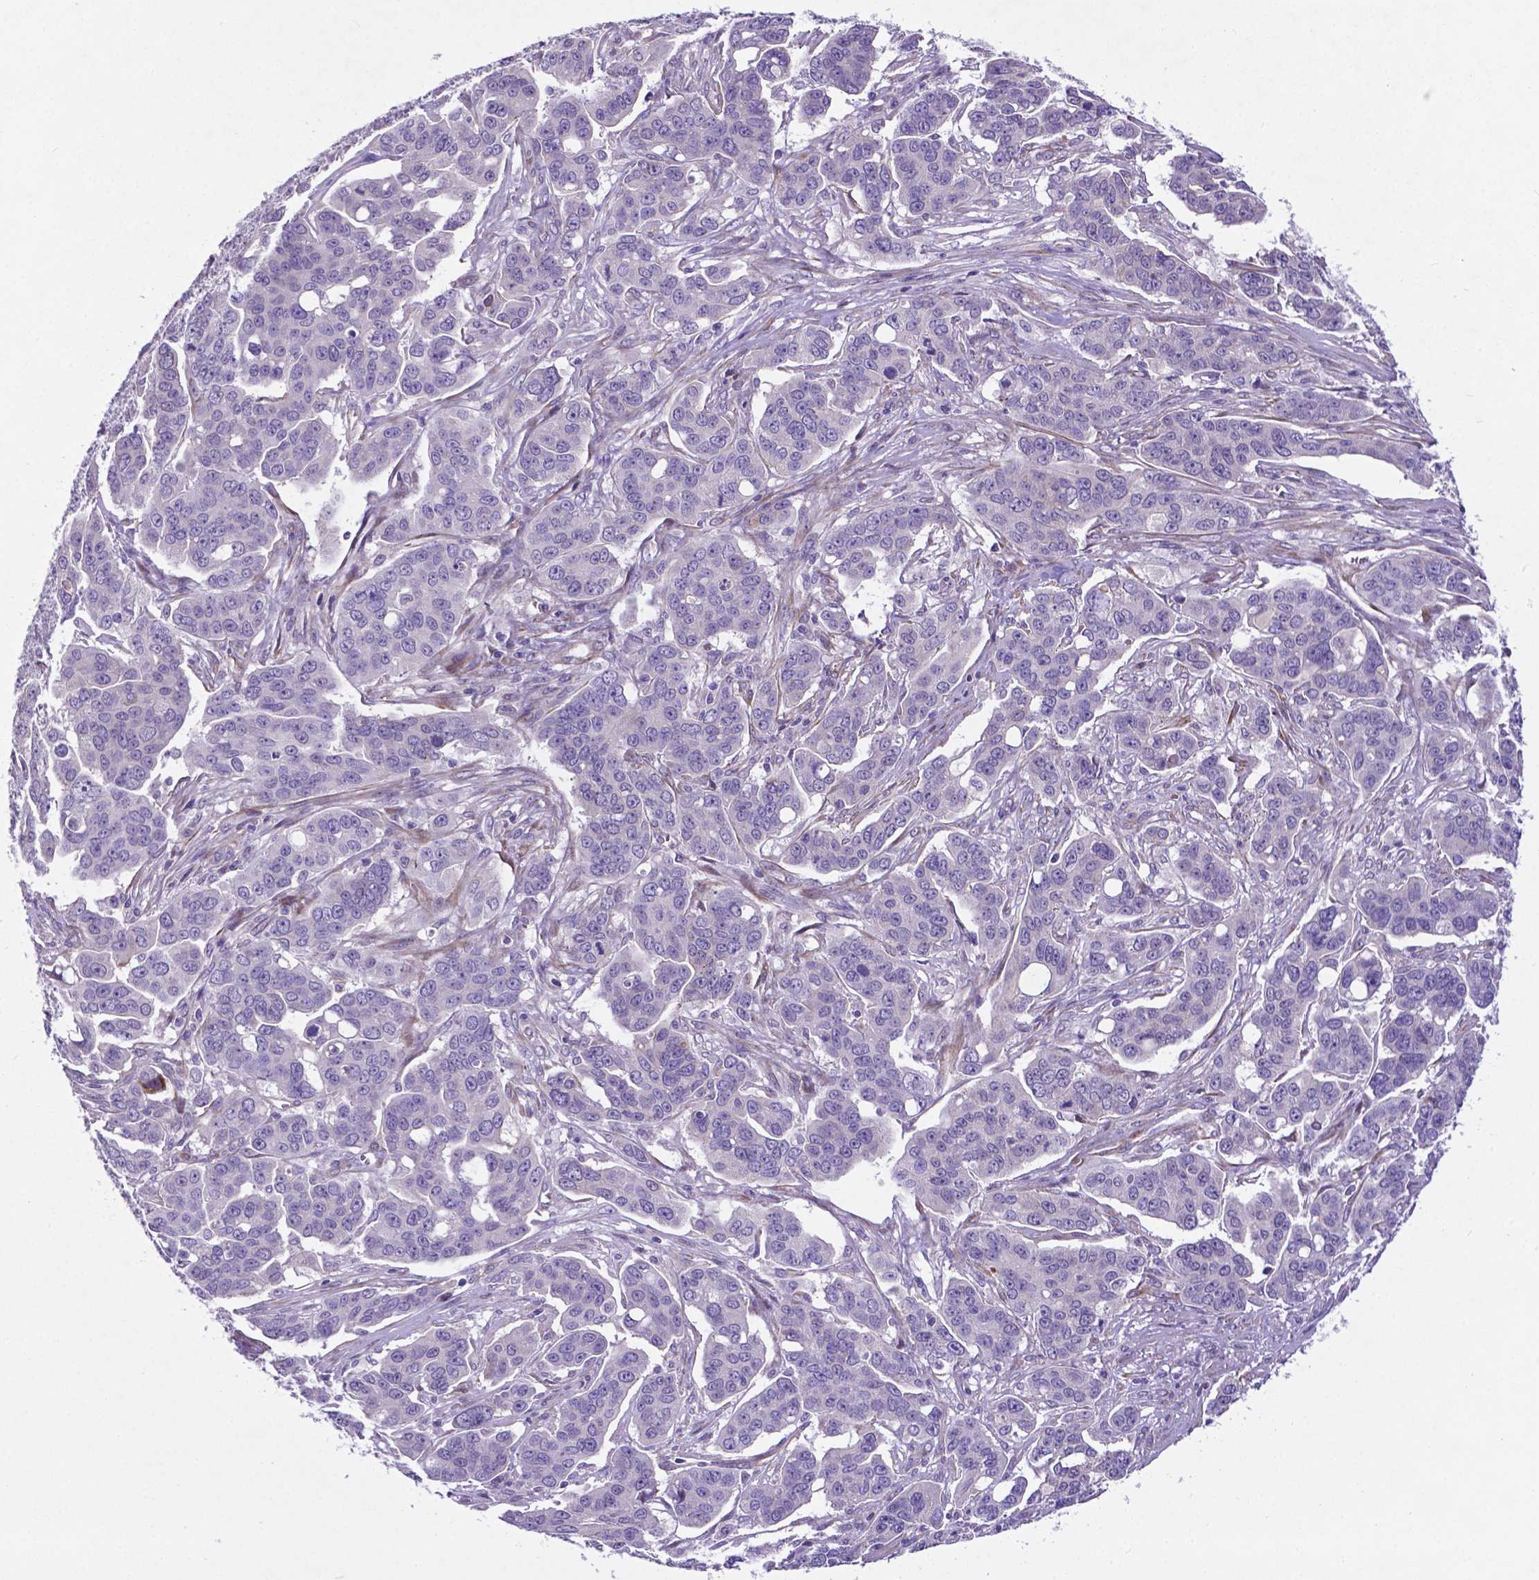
{"staining": {"intensity": "negative", "quantity": "none", "location": "none"}, "tissue": "ovarian cancer", "cell_type": "Tumor cells", "image_type": "cancer", "snomed": [{"axis": "morphology", "description": "Carcinoma, endometroid"}, {"axis": "topography", "description": "Ovary"}], "caption": "Human ovarian endometroid carcinoma stained for a protein using IHC shows no expression in tumor cells.", "gene": "PFKFB4", "patient": {"sex": "female", "age": 78}}